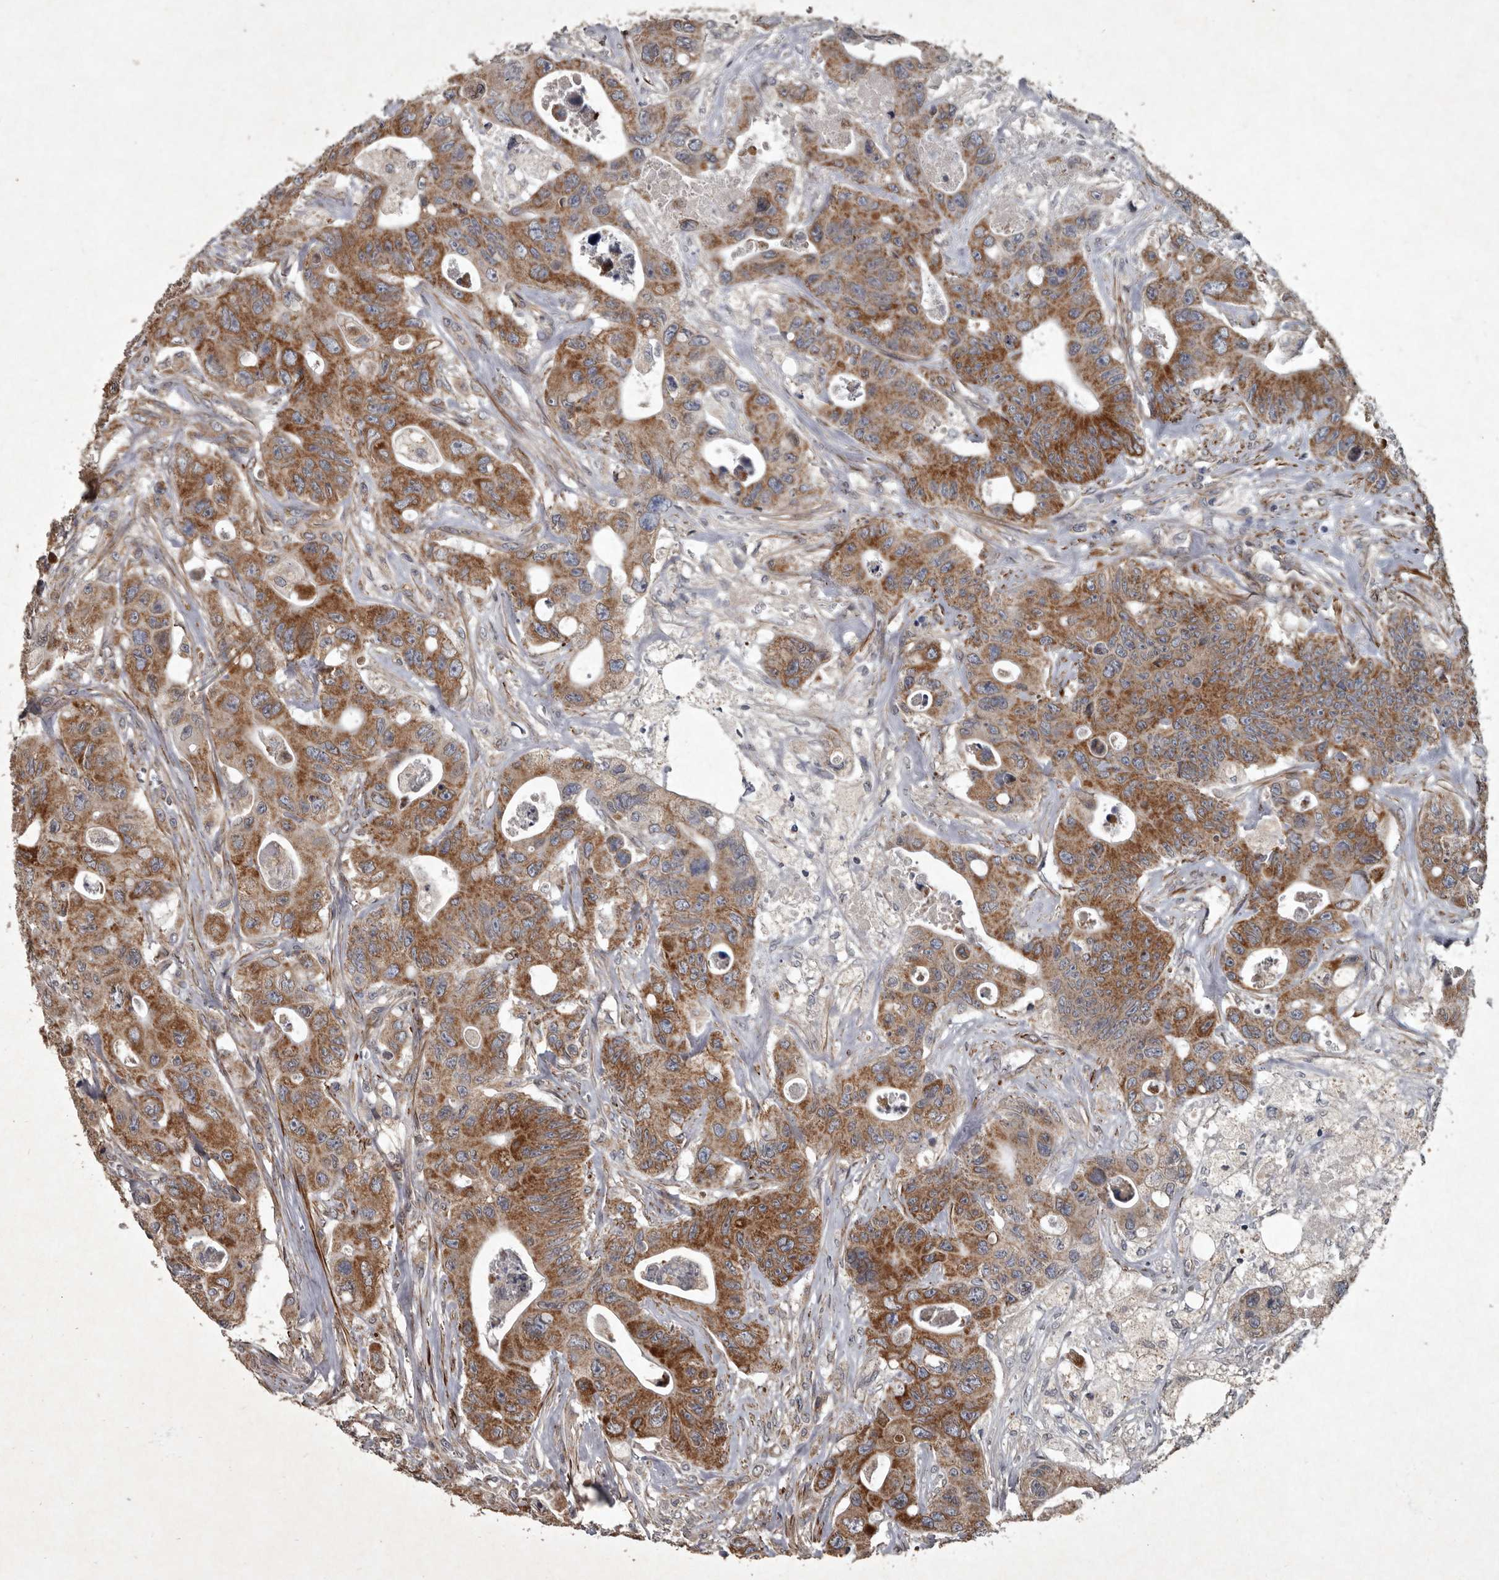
{"staining": {"intensity": "moderate", "quantity": ">75%", "location": "cytoplasmic/membranous"}, "tissue": "colorectal cancer", "cell_type": "Tumor cells", "image_type": "cancer", "snomed": [{"axis": "morphology", "description": "Adenocarcinoma, NOS"}, {"axis": "topography", "description": "Colon"}], "caption": "DAB (3,3'-diaminobenzidine) immunohistochemical staining of human adenocarcinoma (colorectal) exhibits moderate cytoplasmic/membranous protein positivity in about >75% of tumor cells.", "gene": "MRPS15", "patient": {"sex": "female", "age": 46}}